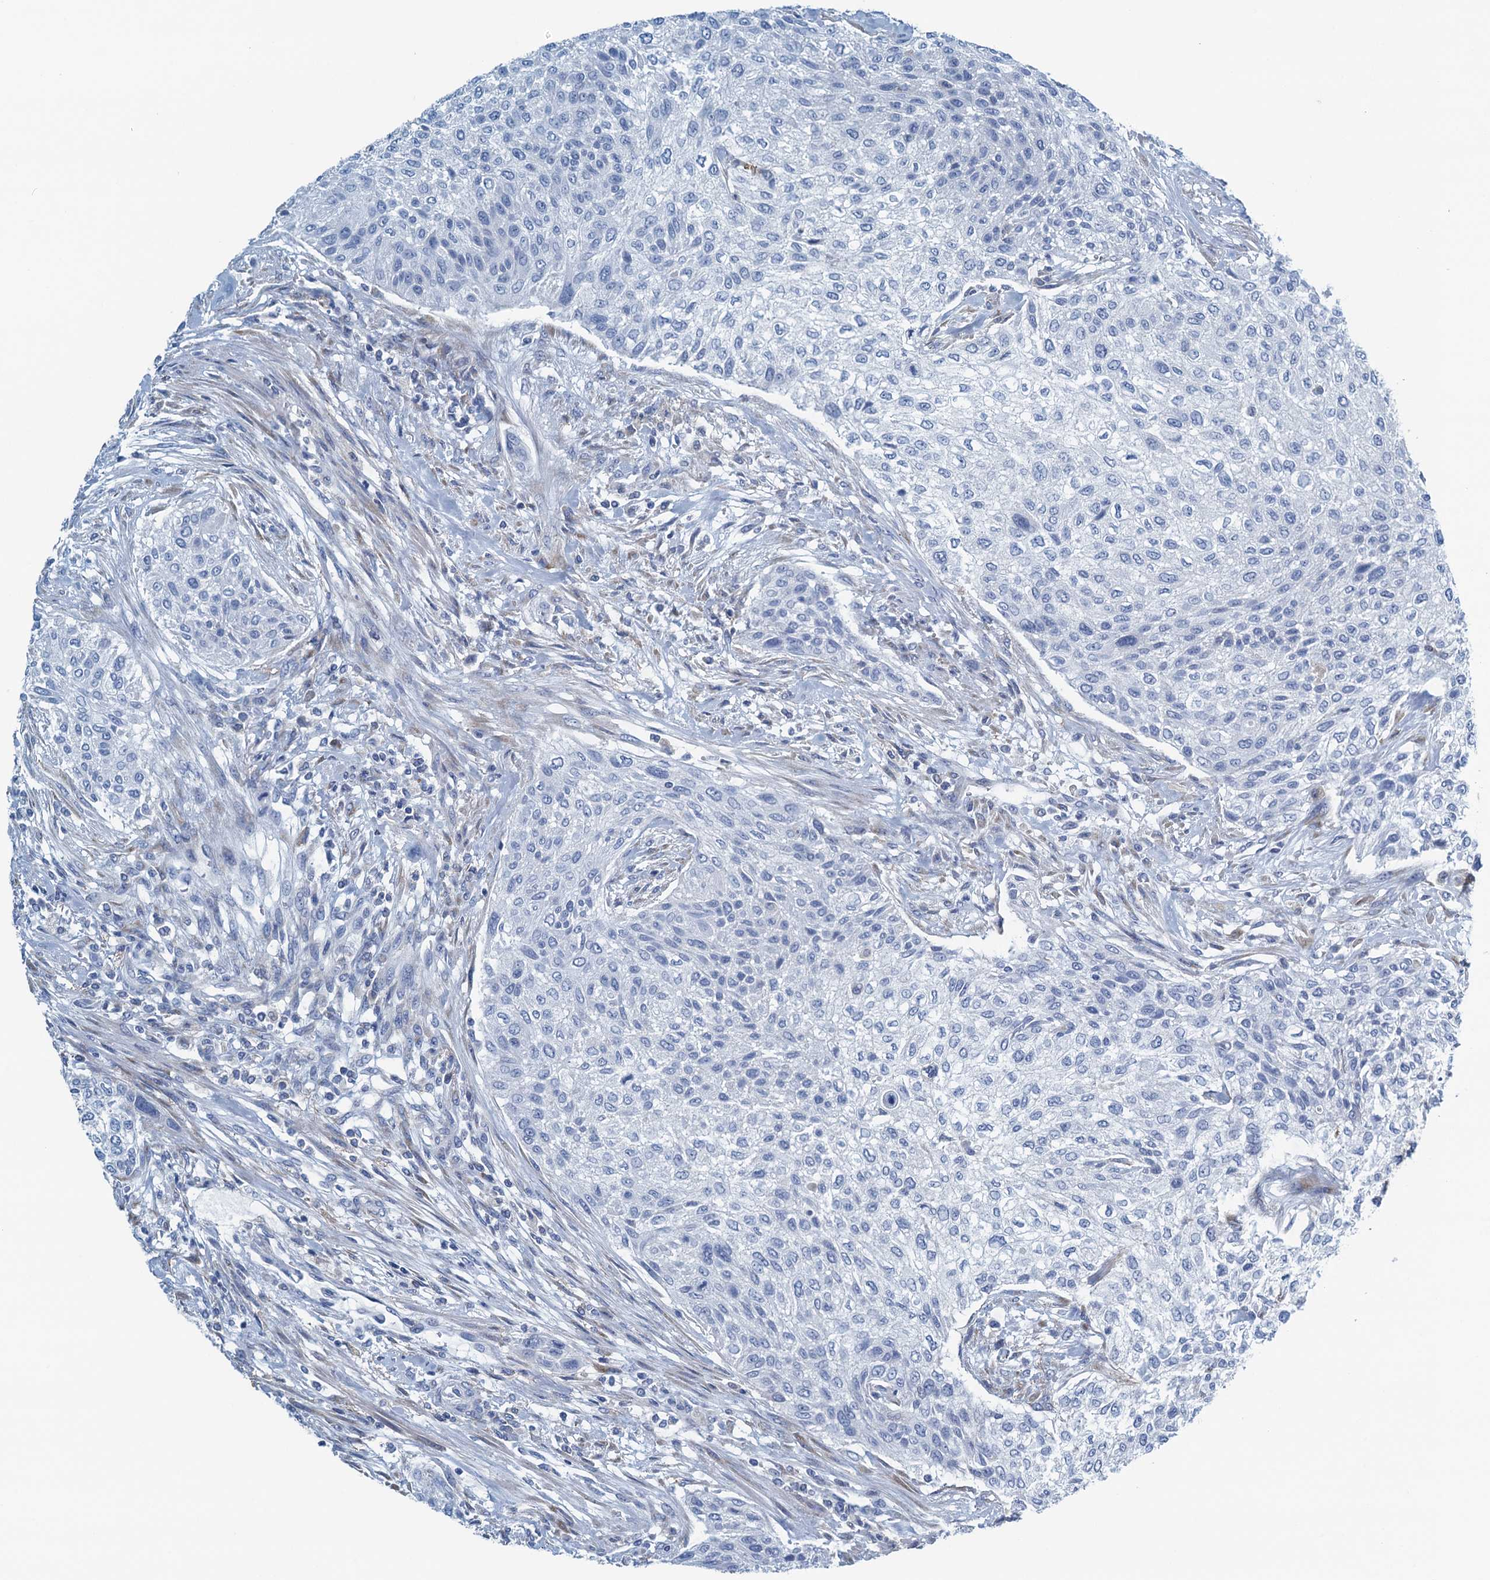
{"staining": {"intensity": "negative", "quantity": "none", "location": "none"}, "tissue": "urothelial cancer", "cell_type": "Tumor cells", "image_type": "cancer", "snomed": [{"axis": "morphology", "description": "Normal tissue, NOS"}, {"axis": "morphology", "description": "Urothelial carcinoma, NOS"}, {"axis": "topography", "description": "Urinary bladder"}, {"axis": "topography", "description": "Peripheral nerve tissue"}], "caption": "Immunohistochemistry (IHC) histopathology image of neoplastic tissue: urothelial cancer stained with DAB (3,3'-diaminobenzidine) exhibits no significant protein staining in tumor cells. (Brightfield microscopy of DAB immunohistochemistry at high magnification).", "gene": "C10orf88", "patient": {"sex": "male", "age": 35}}